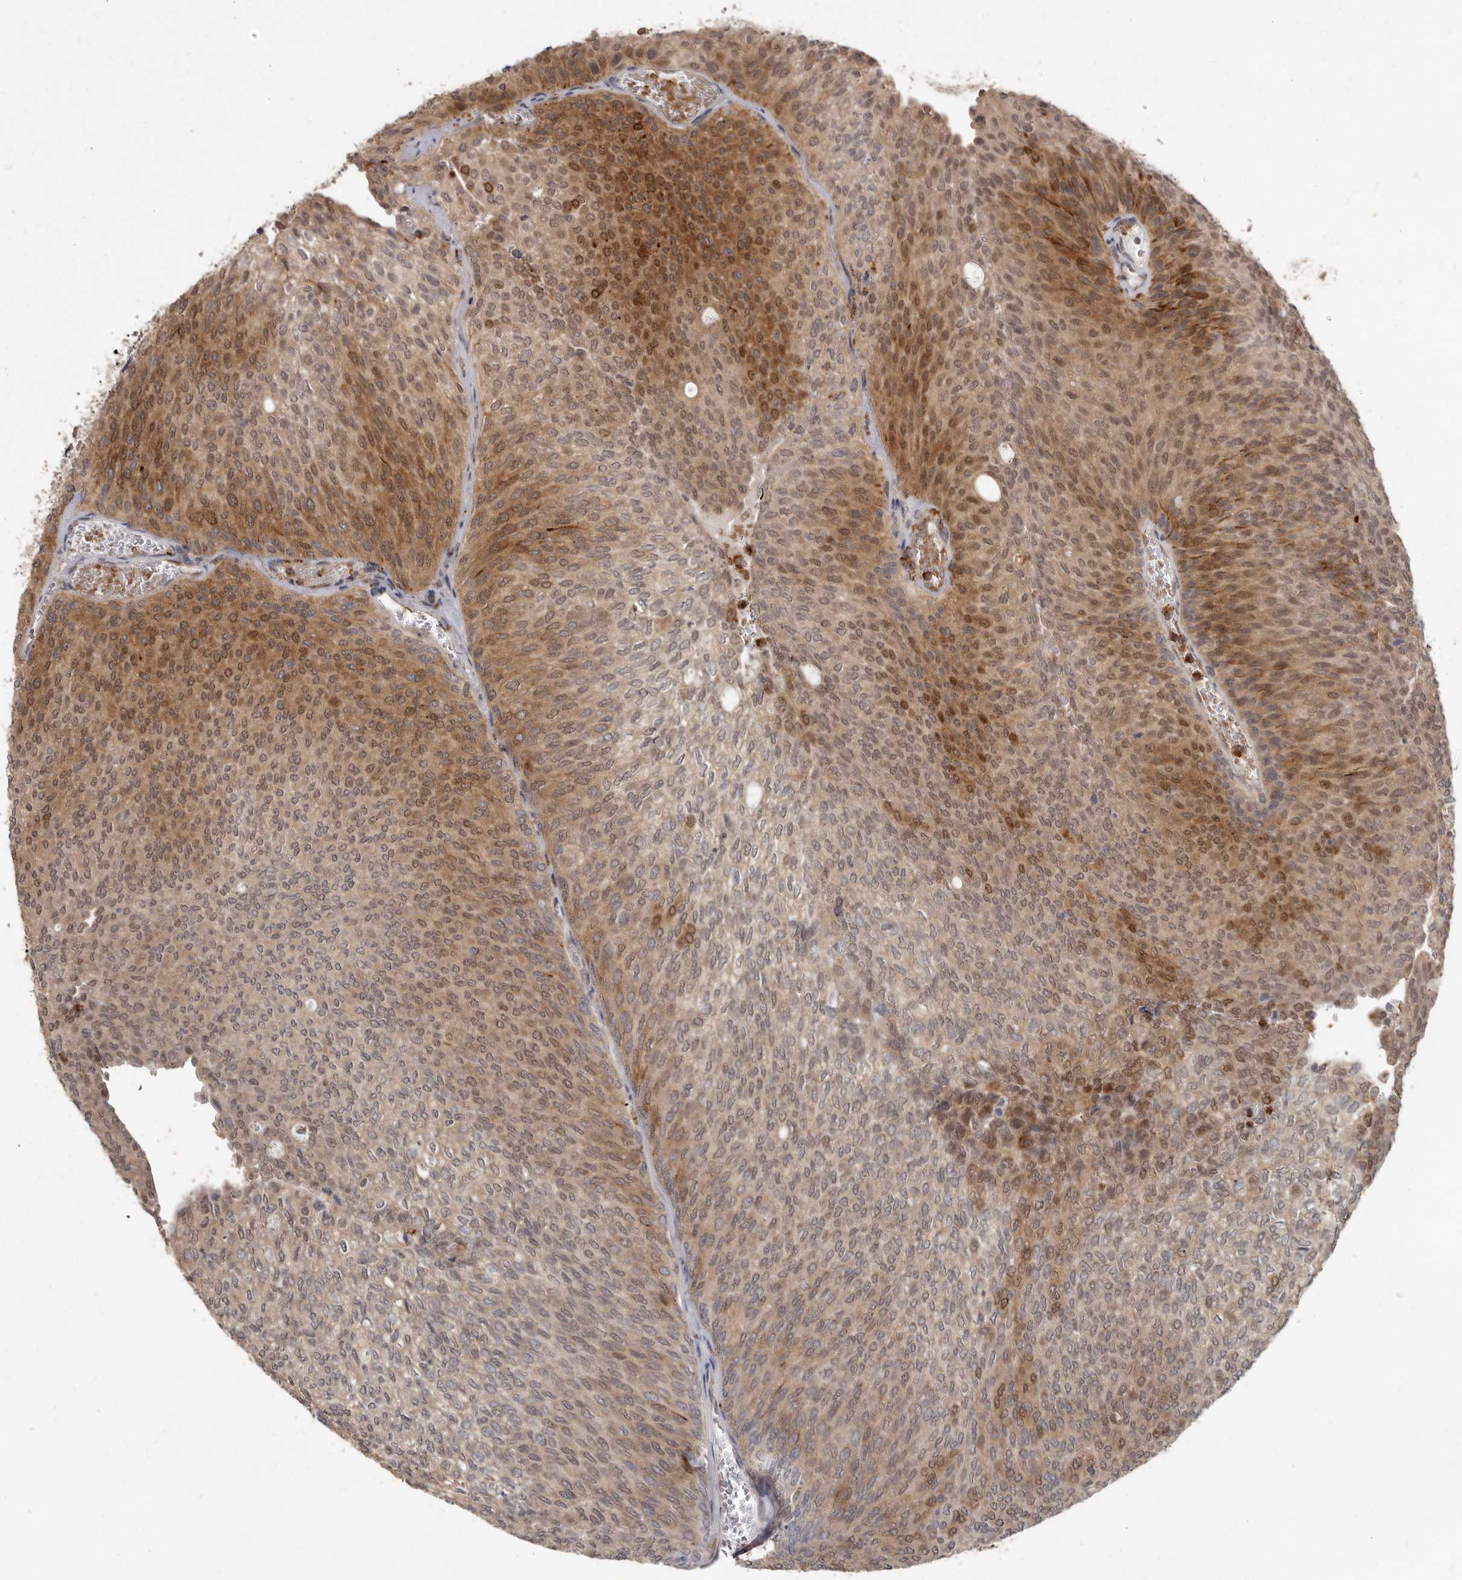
{"staining": {"intensity": "moderate", "quantity": "25%-75%", "location": "cytoplasmic/membranous"}, "tissue": "urothelial cancer", "cell_type": "Tumor cells", "image_type": "cancer", "snomed": [{"axis": "morphology", "description": "Urothelial carcinoma, Low grade"}, {"axis": "topography", "description": "Urinary bladder"}], "caption": "Urothelial cancer was stained to show a protein in brown. There is medium levels of moderate cytoplasmic/membranous expression in approximately 25%-75% of tumor cells. Immunohistochemistry stains the protein in brown and the nuclei are stained blue.", "gene": "ACLY", "patient": {"sex": "female", "age": 79}}